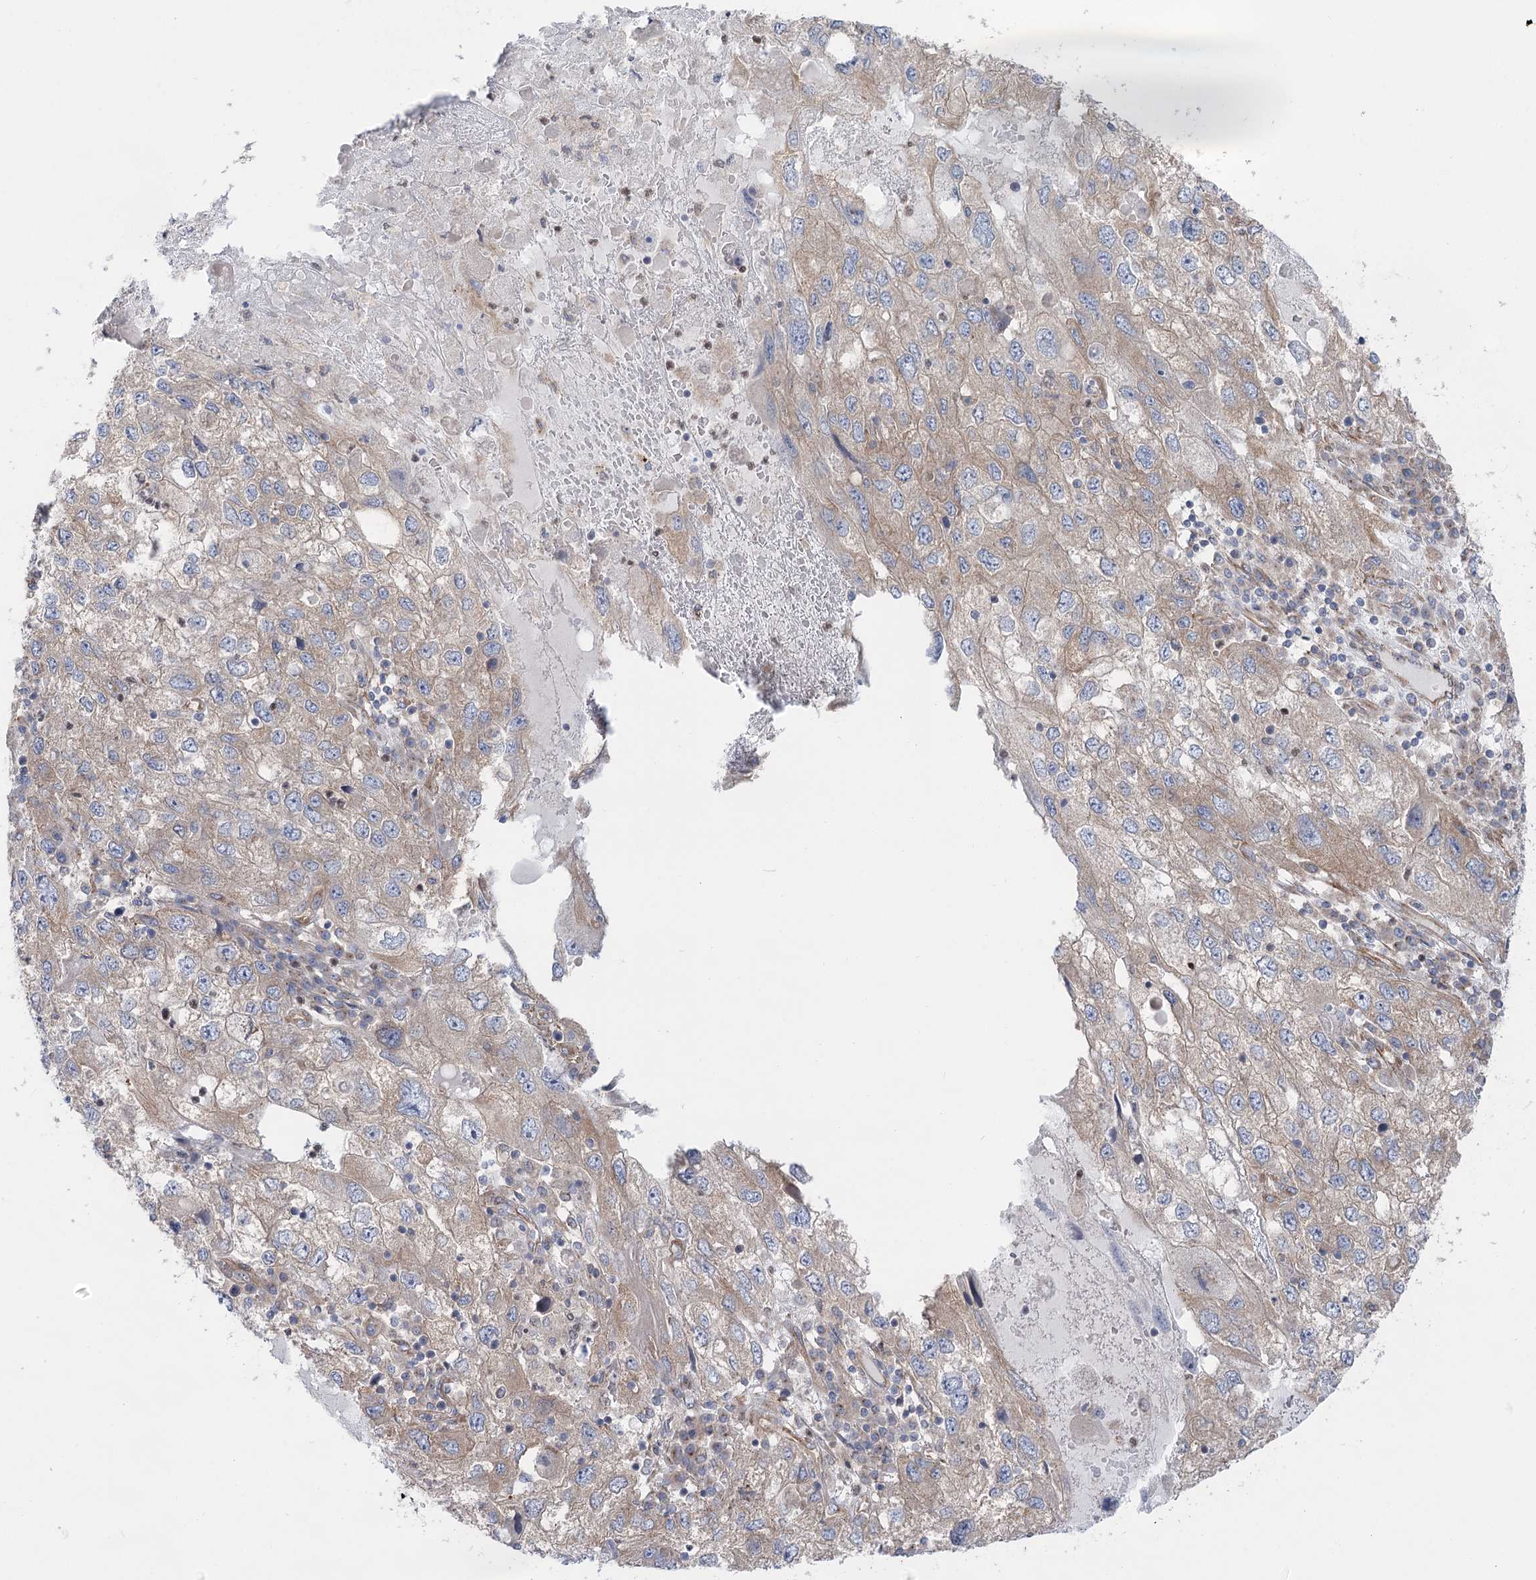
{"staining": {"intensity": "weak", "quantity": ">75%", "location": "cytoplasmic/membranous"}, "tissue": "endometrial cancer", "cell_type": "Tumor cells", "image_type": "cancer", "snomed": [{"axis": "morphology", "description": "Adenocarcinoma, NOS"}, {"axis": "topography", "description": "Endometrium"}], "caption": "Tumor cells show low levels of weak cytoplasmic/membranous expression in about >75% of cells in endometrial adenocarcinoma. (Stains: DAB (3,3'-diaminobenzidine) in brown, nuclei in blue, Microscopy: brightfield microscopy at high magnification).", "gene": "SCN11A", "patient": {"sex": "female", "age": 49}}